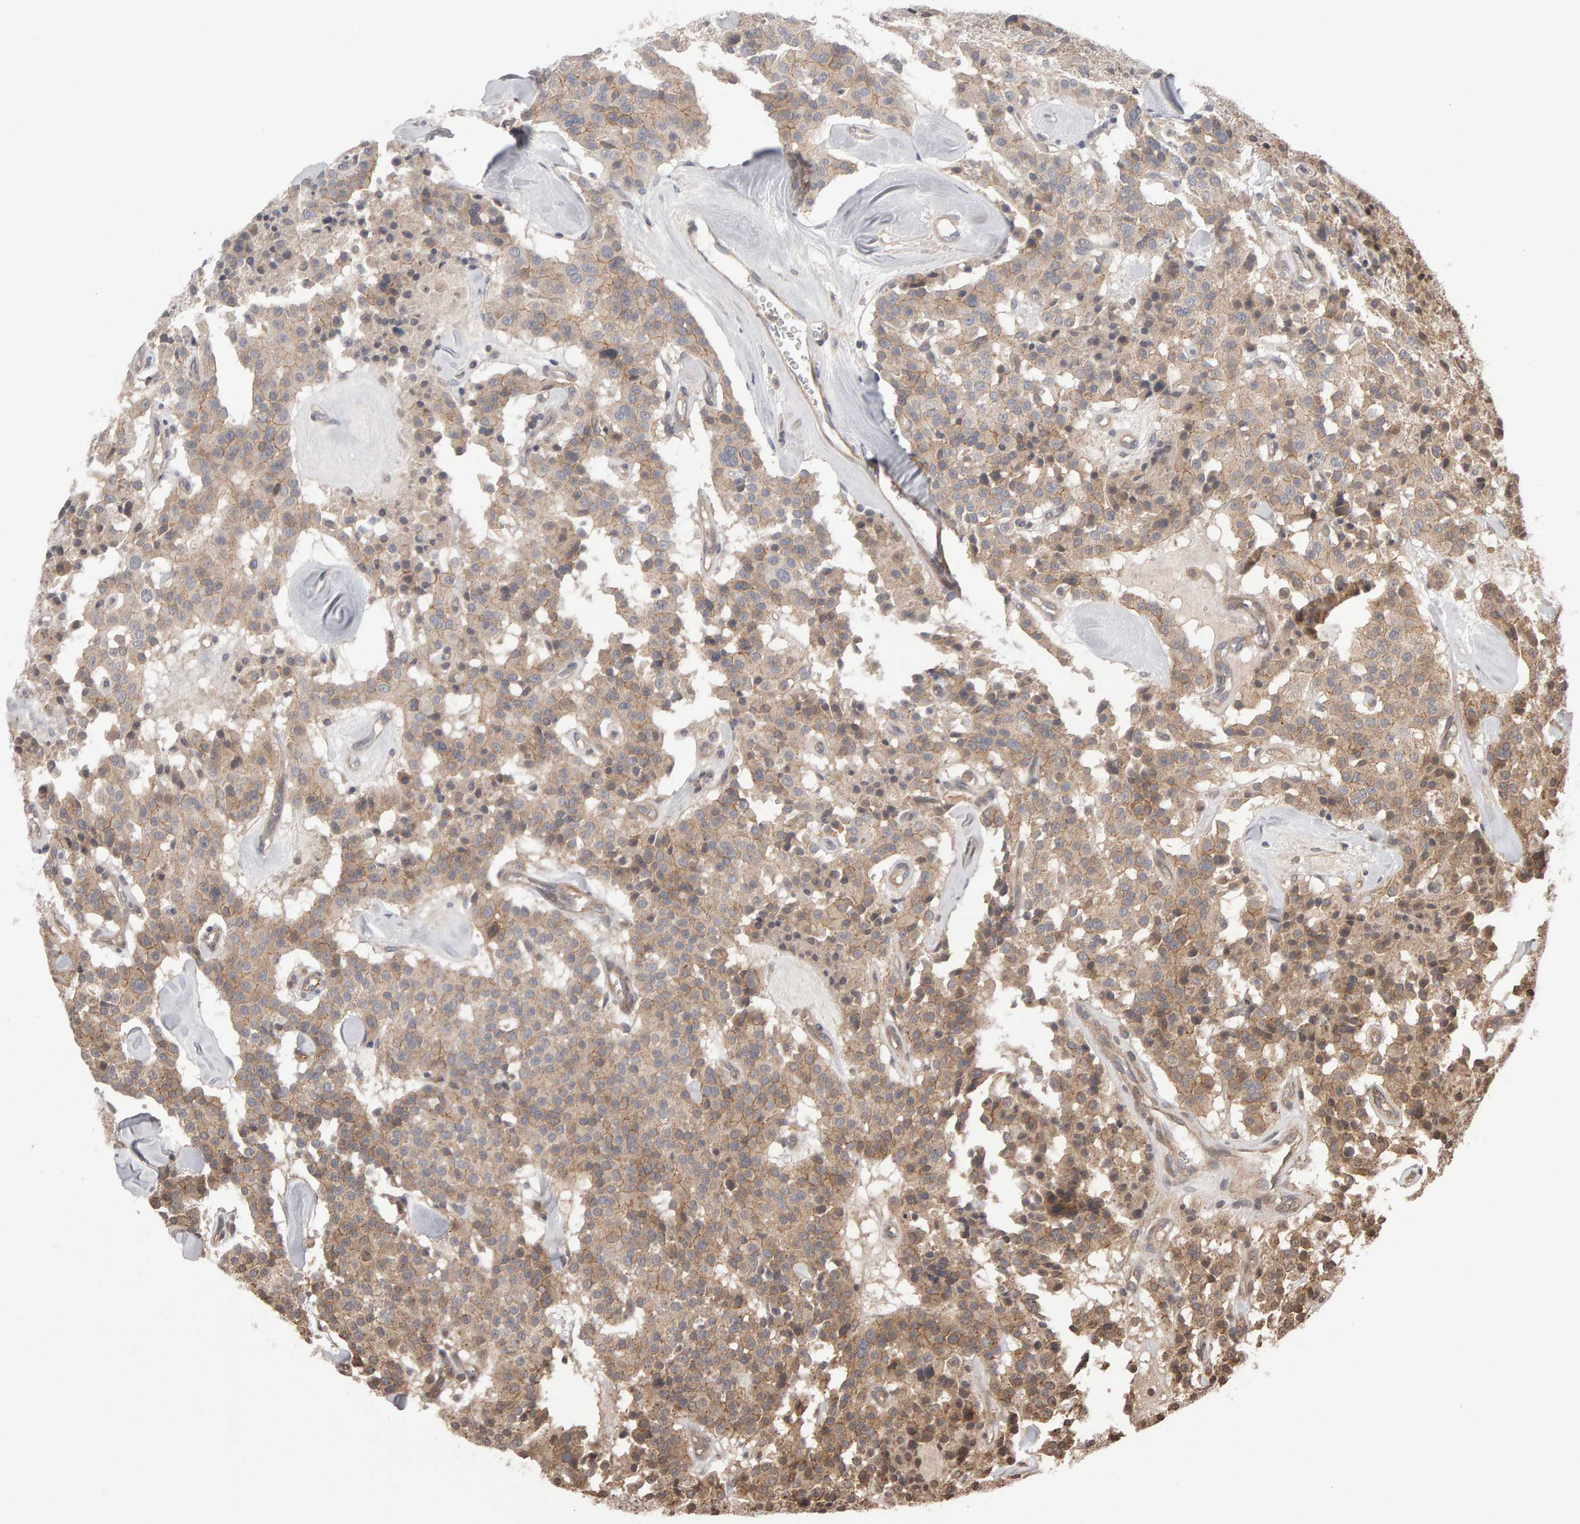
{"staining": {"intensity": "weak", "quantity": ">75%", "location": "cytoplasmic/membranous"}, "tissue": "carcinoid", "cell_type": "Tumor cells", "image_type": "cancer", "snomed": [{"axis": "morphology", "description": "Carcinoid, malignant, NOS"}, {"axis": "topography", "description": "Lung"}], "caption": "Immunohistochemical staining of carcinoid displays low levels of weak cytoplasmic/membranous staining in approximately >75% of tumor cells. (DAB (3,3'-diaminobenzidine) IHC with brightfield microscopy, high magnification).", "gene": "SCRIB", "patient": {"sex": "male", "age": 30}}